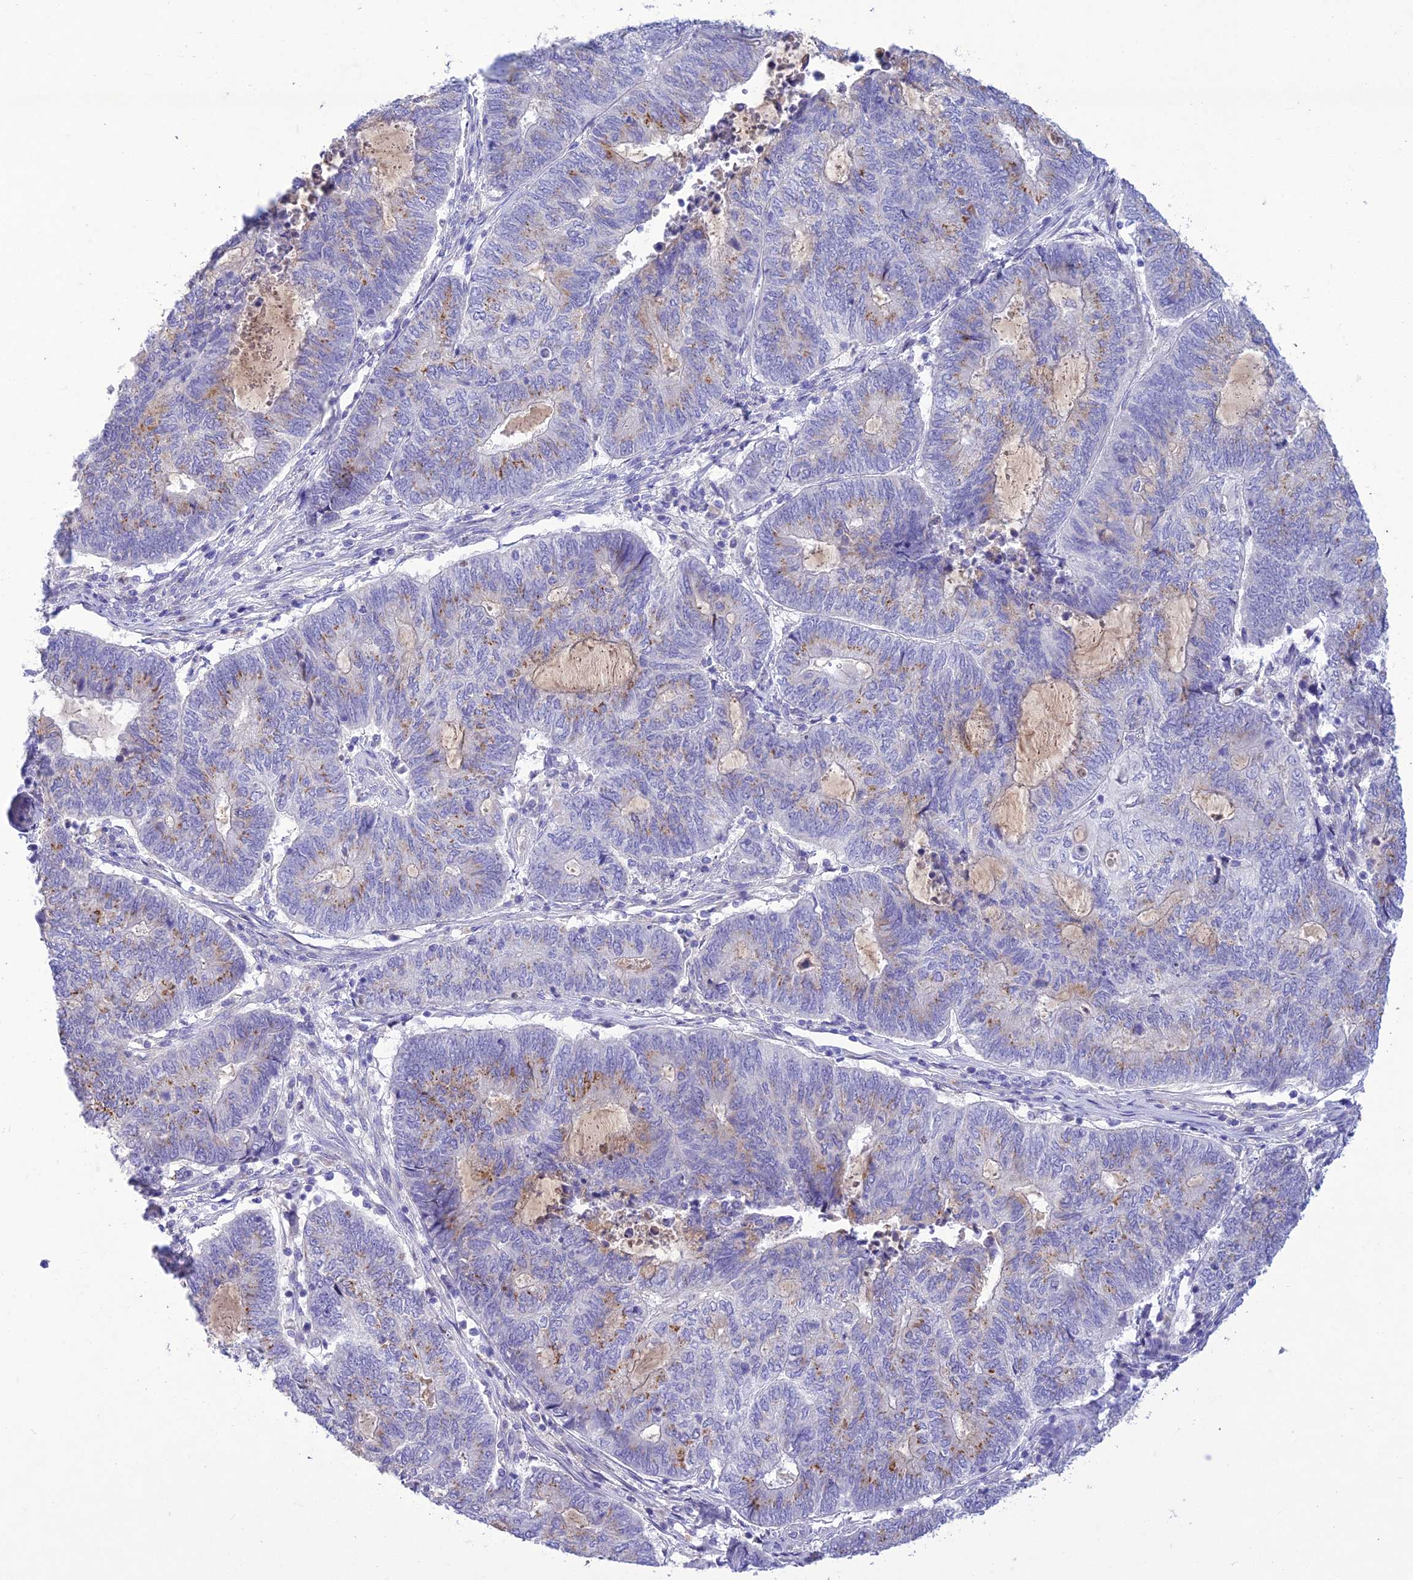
{"staining": {"intensity": "moderate", "quantity": "25%-75%", "location": "cytoplasmic/membranous"}, "tissue": "endometrial cancer", "cell_type": "Tumor cells", "image_type": "cancer", "snomed": [{"axis": "morphology", "description": "Adenocarcinoma, NOS"}, {"axis": "topography", "description": "Uterus"}, {"axis": "topography", "description": "Endometrium"}], "caption": "Human adenocarcinoma (endometrial) stained for a protein (brown) displays moderate cytoplasmic/membranous positive positivity in approximately 25%-75% of tumor cells.", "gene": "SLC13A5", "patient": {"sex": "female", "age": 70}}